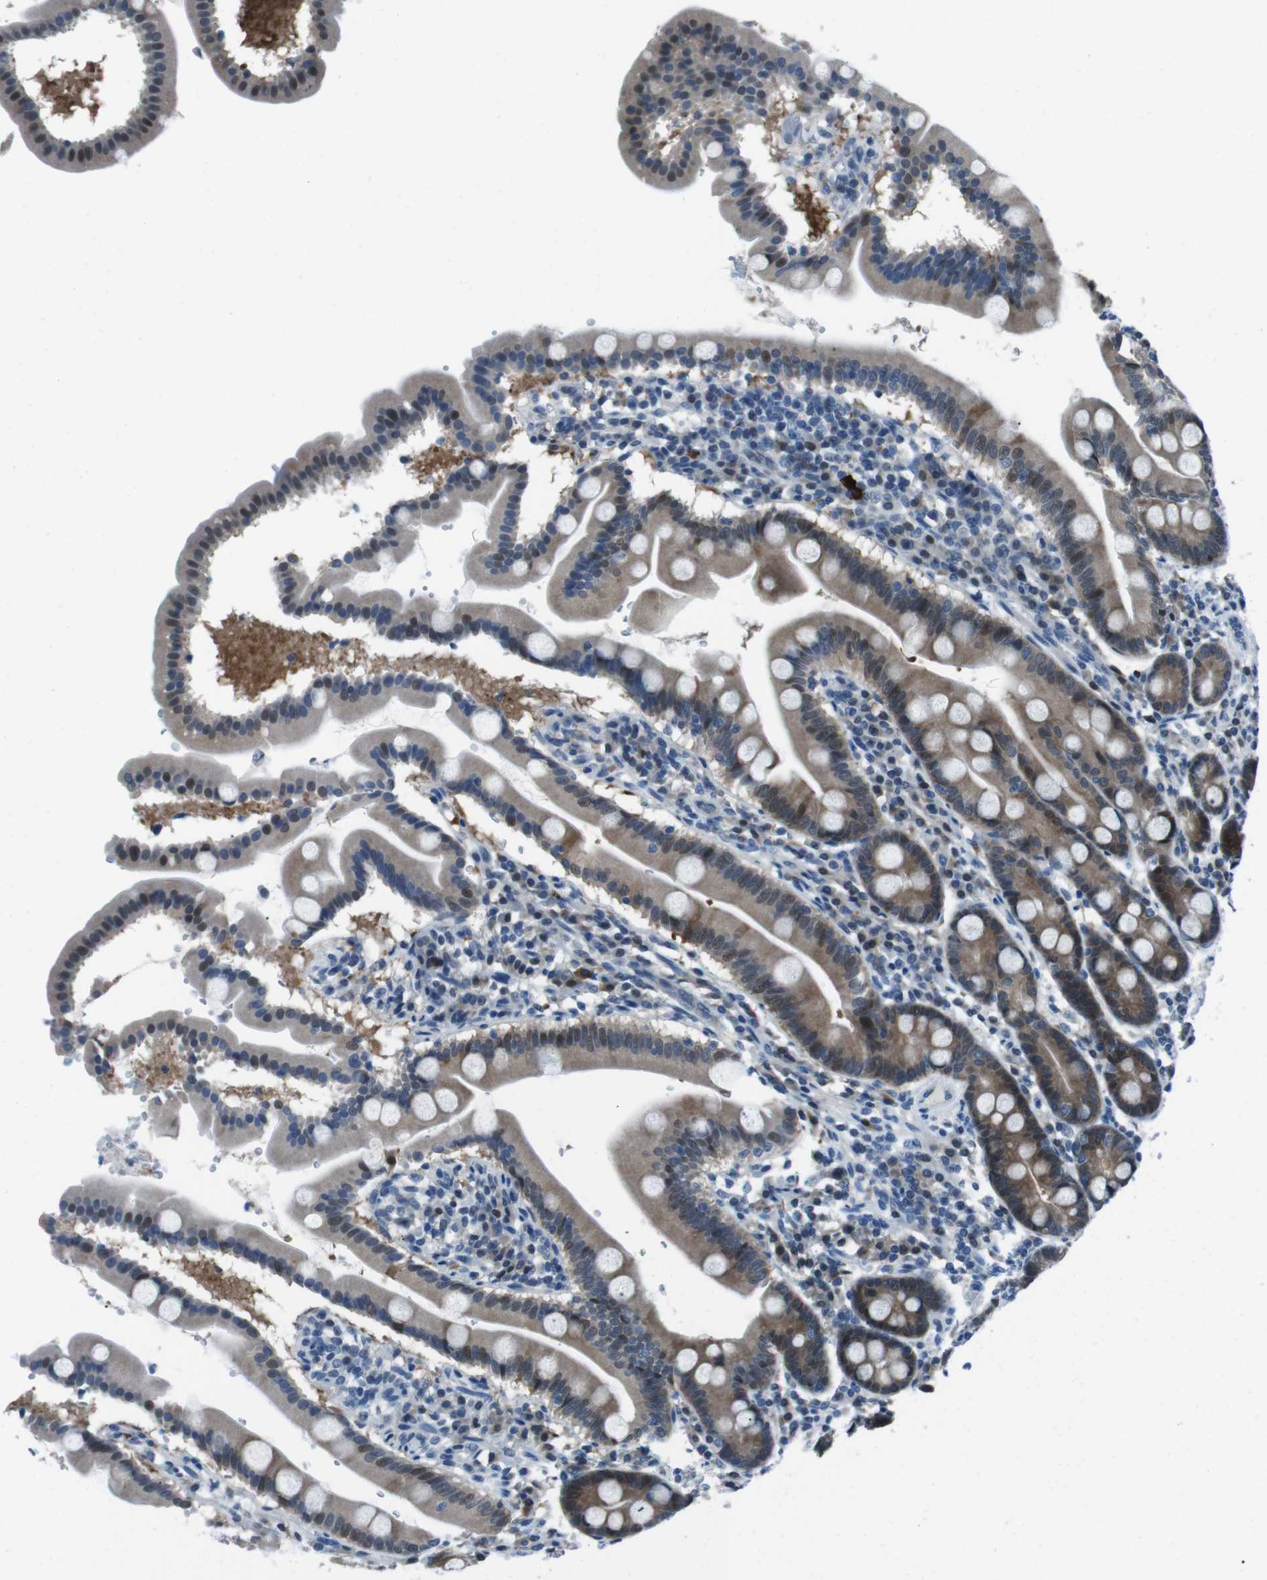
{"staining": {"intensity": "moderate", "quantity": ">75%", "location": "cytoplasmic/membranous"}, "tissue": "duodenum", "cell_type": "Glandular cells", "image_type": "normal", "snomed": [{"axis": "morphology", "description": "Normal tissue, NOS"}, {"axis": "topography", "description": "Duodenum"}], "caption": "High-power microscopy captured an immunohistochemistry photomicrograph of normal duodenum, revealing moderate cytoplasmic/membranous expression in about >75% of glandular cells. (DAB IHC with brightfield microscopy, high magnification).", "gene": "LRP5", "patient": {"sex": "male", "age": 50}}